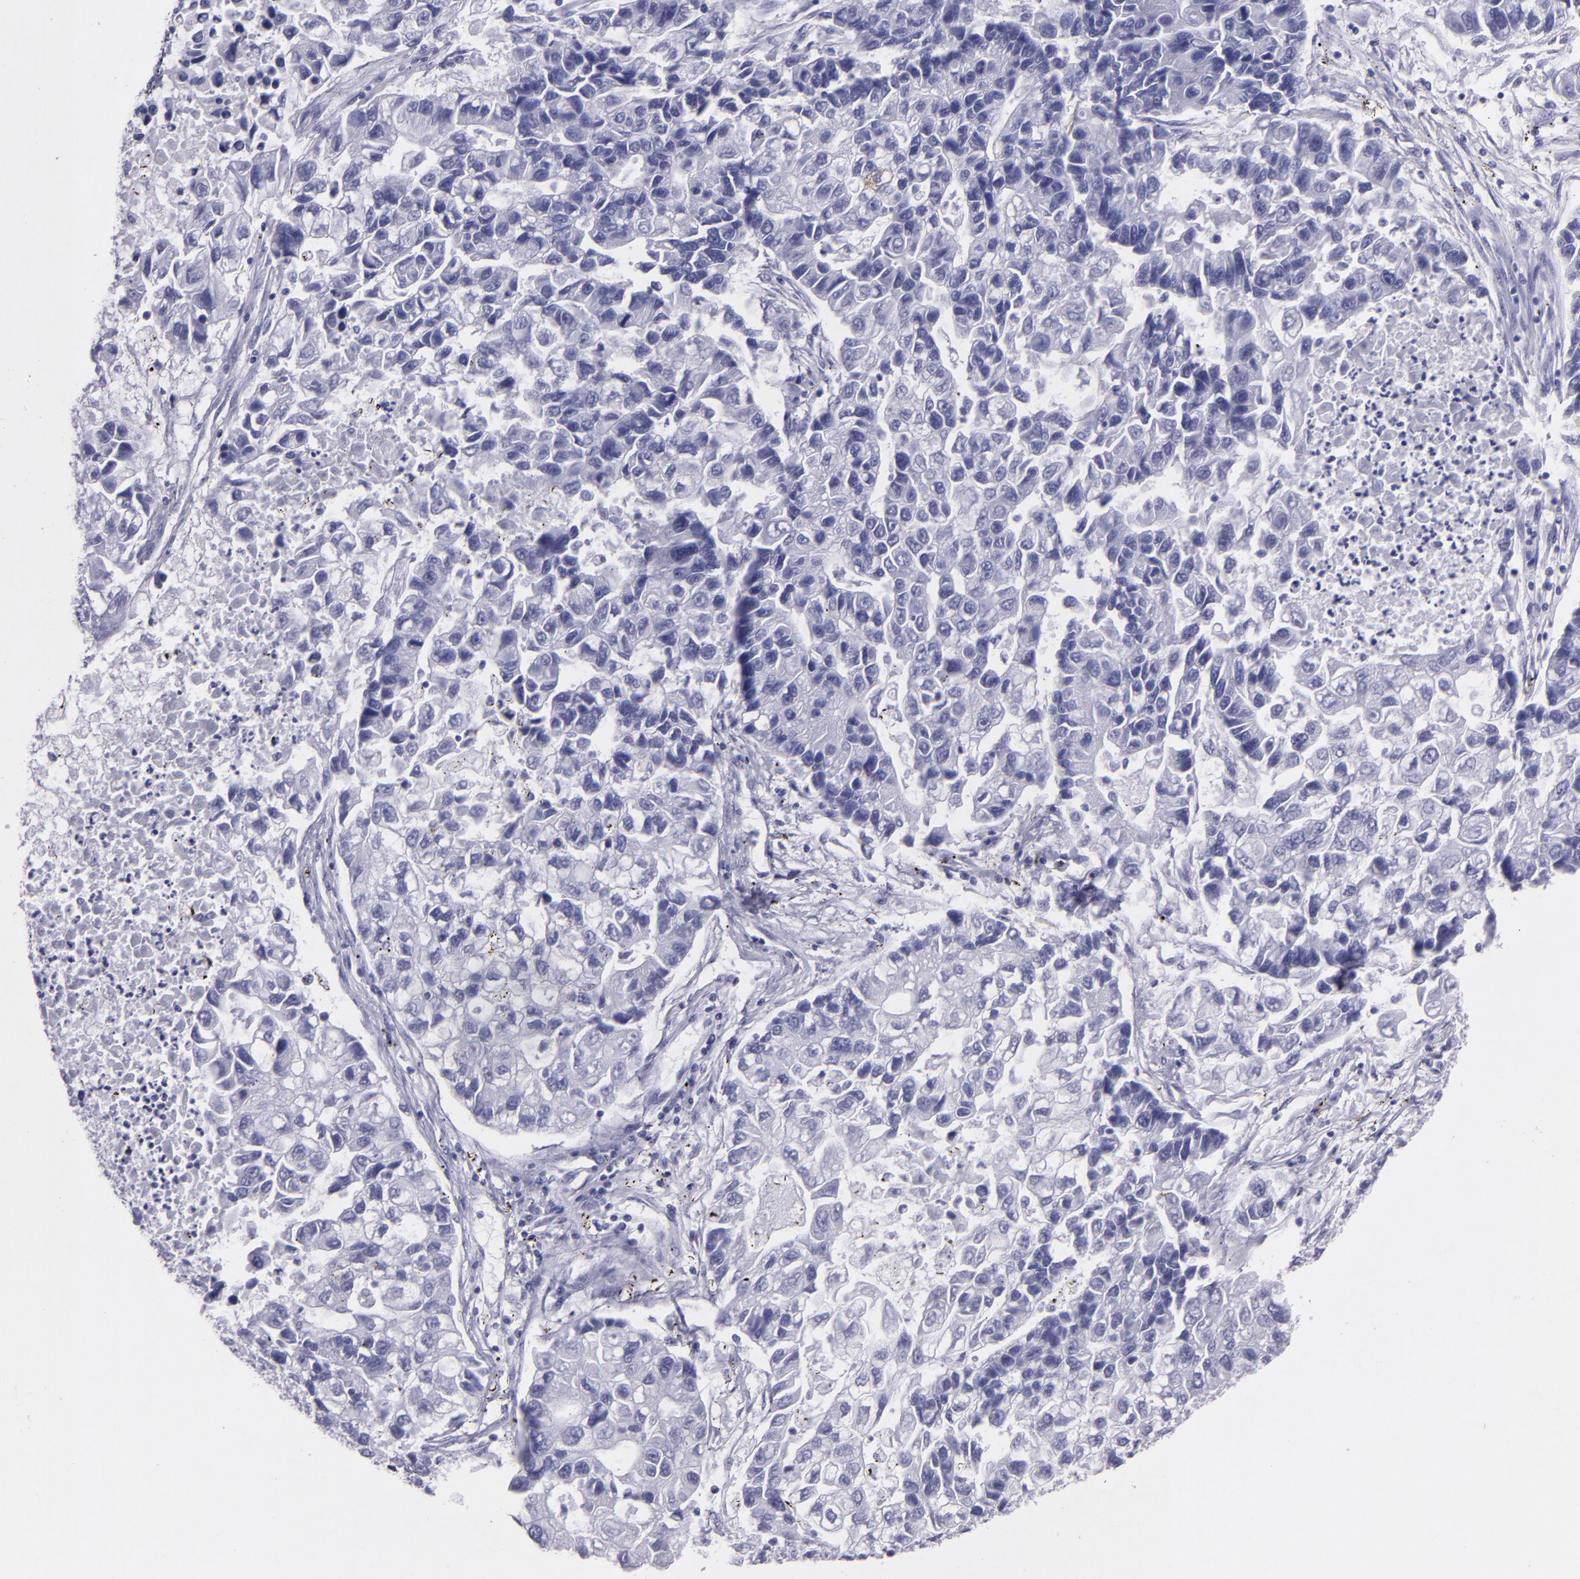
{"staining": {"intensity": "negative", "quantity": "none", "location": "none"}, "tissue": "lung cancer", "cell_type": "Tumor cells", "image_type": "cancer", "snomed": [{"axis": "morphology", "description": "Adenocarcinoma, NOS"}, {"axis": "topography", "description": "Lung"}], "caption": "This histopathology image is of lung adenocarcinoma stained with immunohistochemistry to label a protein in brown with the nuclei are counter-stained blue. There is no staining in tumor cells. (IHC, brightfield microscopy, high magnification).", "gene": "MUC5AC", "patient": {"sex": "female", "age": 51}}